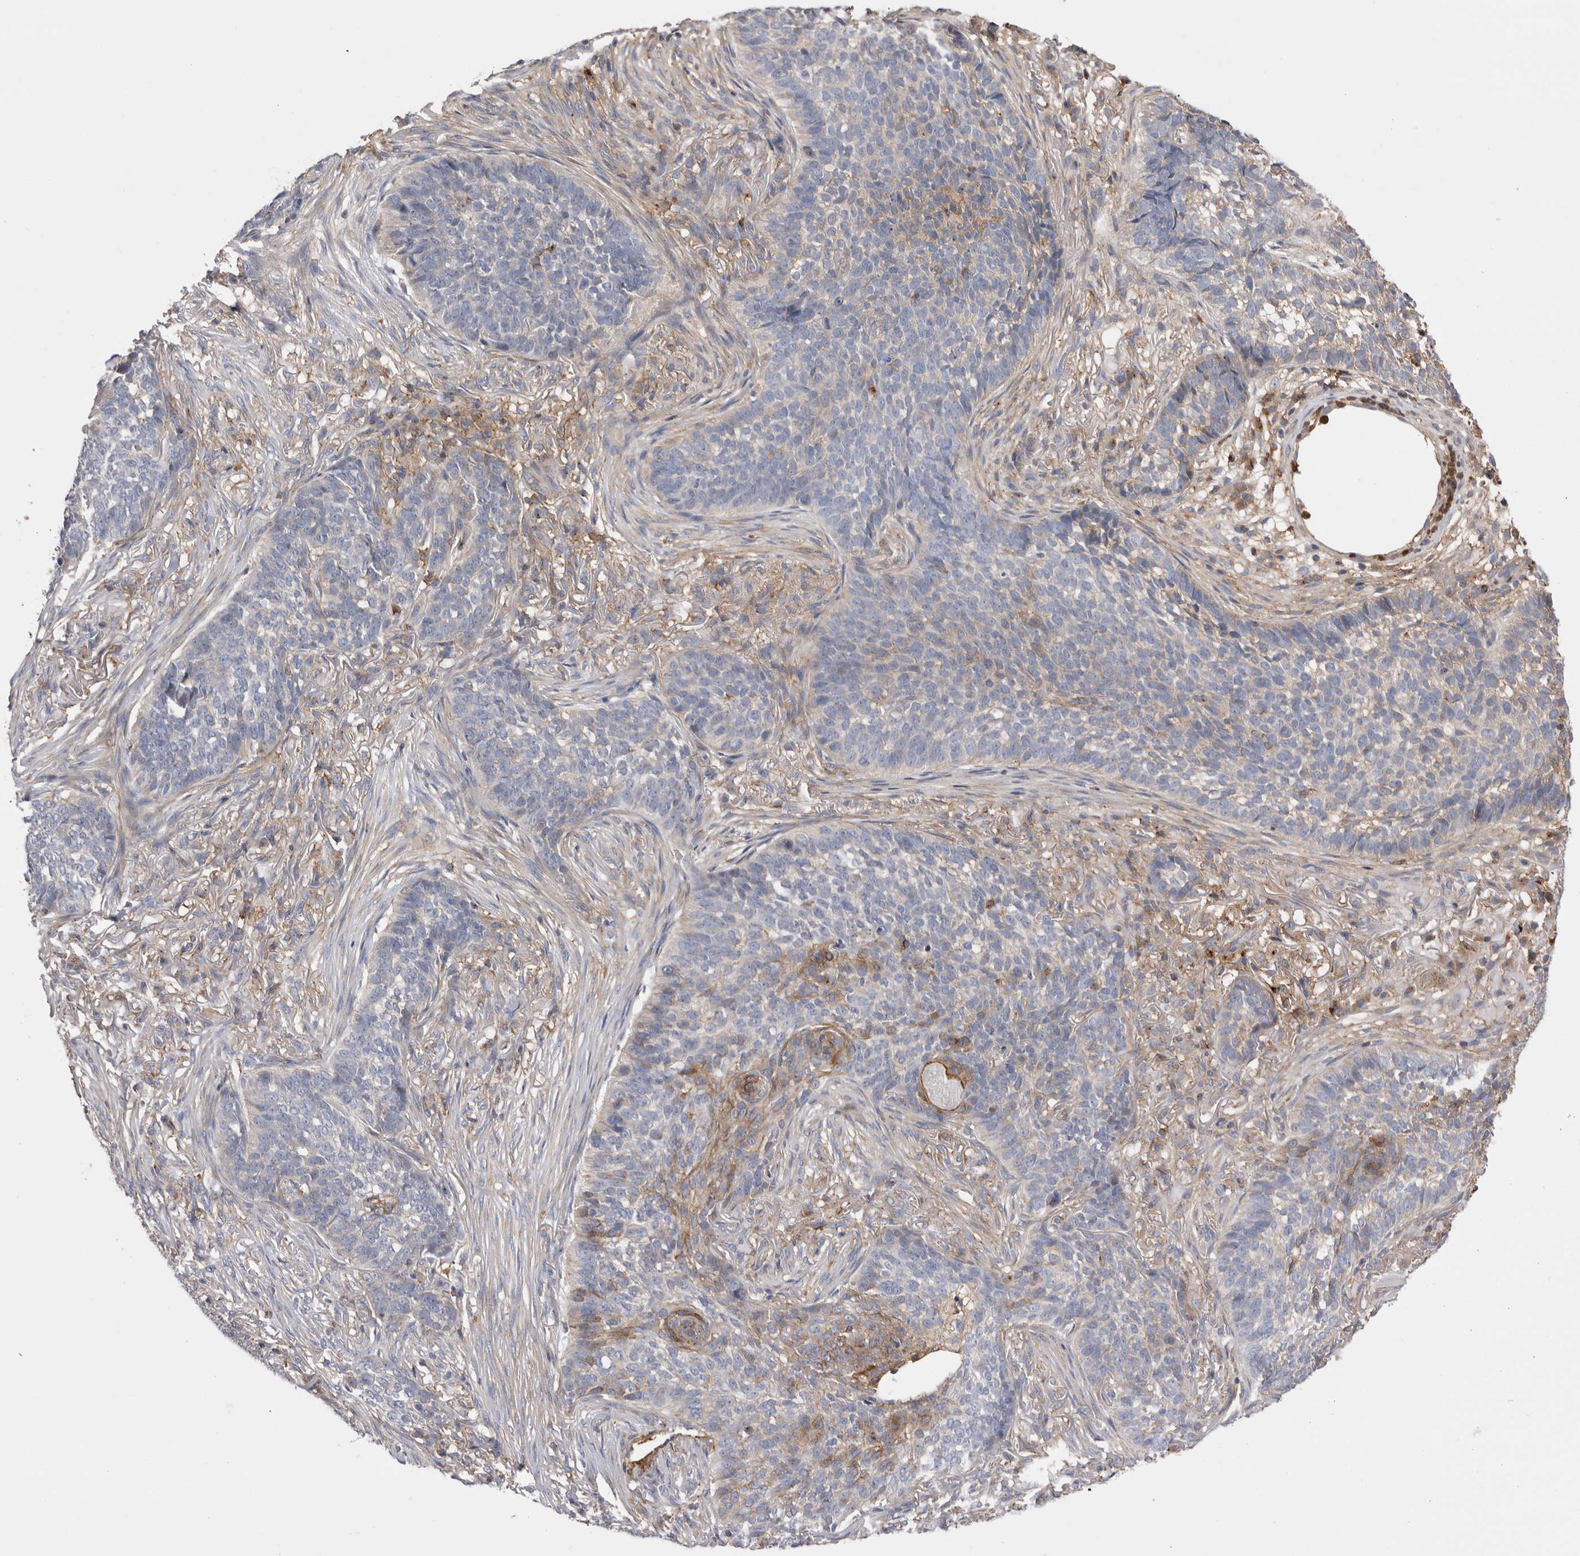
{"staining": {"intensity": "moderate", "quantity": "<25%", "location": "cytoplasmic/membranous"}, "tissue": "skin cancer", "cell_type": "Tumor cells", "image_type": "cancer", "snomed": [{"axis": "morphology", "description": "Basal cell carcinoma"}, {"axis": "topography", "description": "Skin"}], "caption": "A high-resolution photomicrograph shows immunohistochemistry (IHC) staining of skin cancer (basal cell carcinoma), which exhibits moderate cytoplasmic/membranous expression in approximately <25% of tumor cells.", "gene": "RAB11FIP1", "patient": {"sex": "male", "age": 85}}